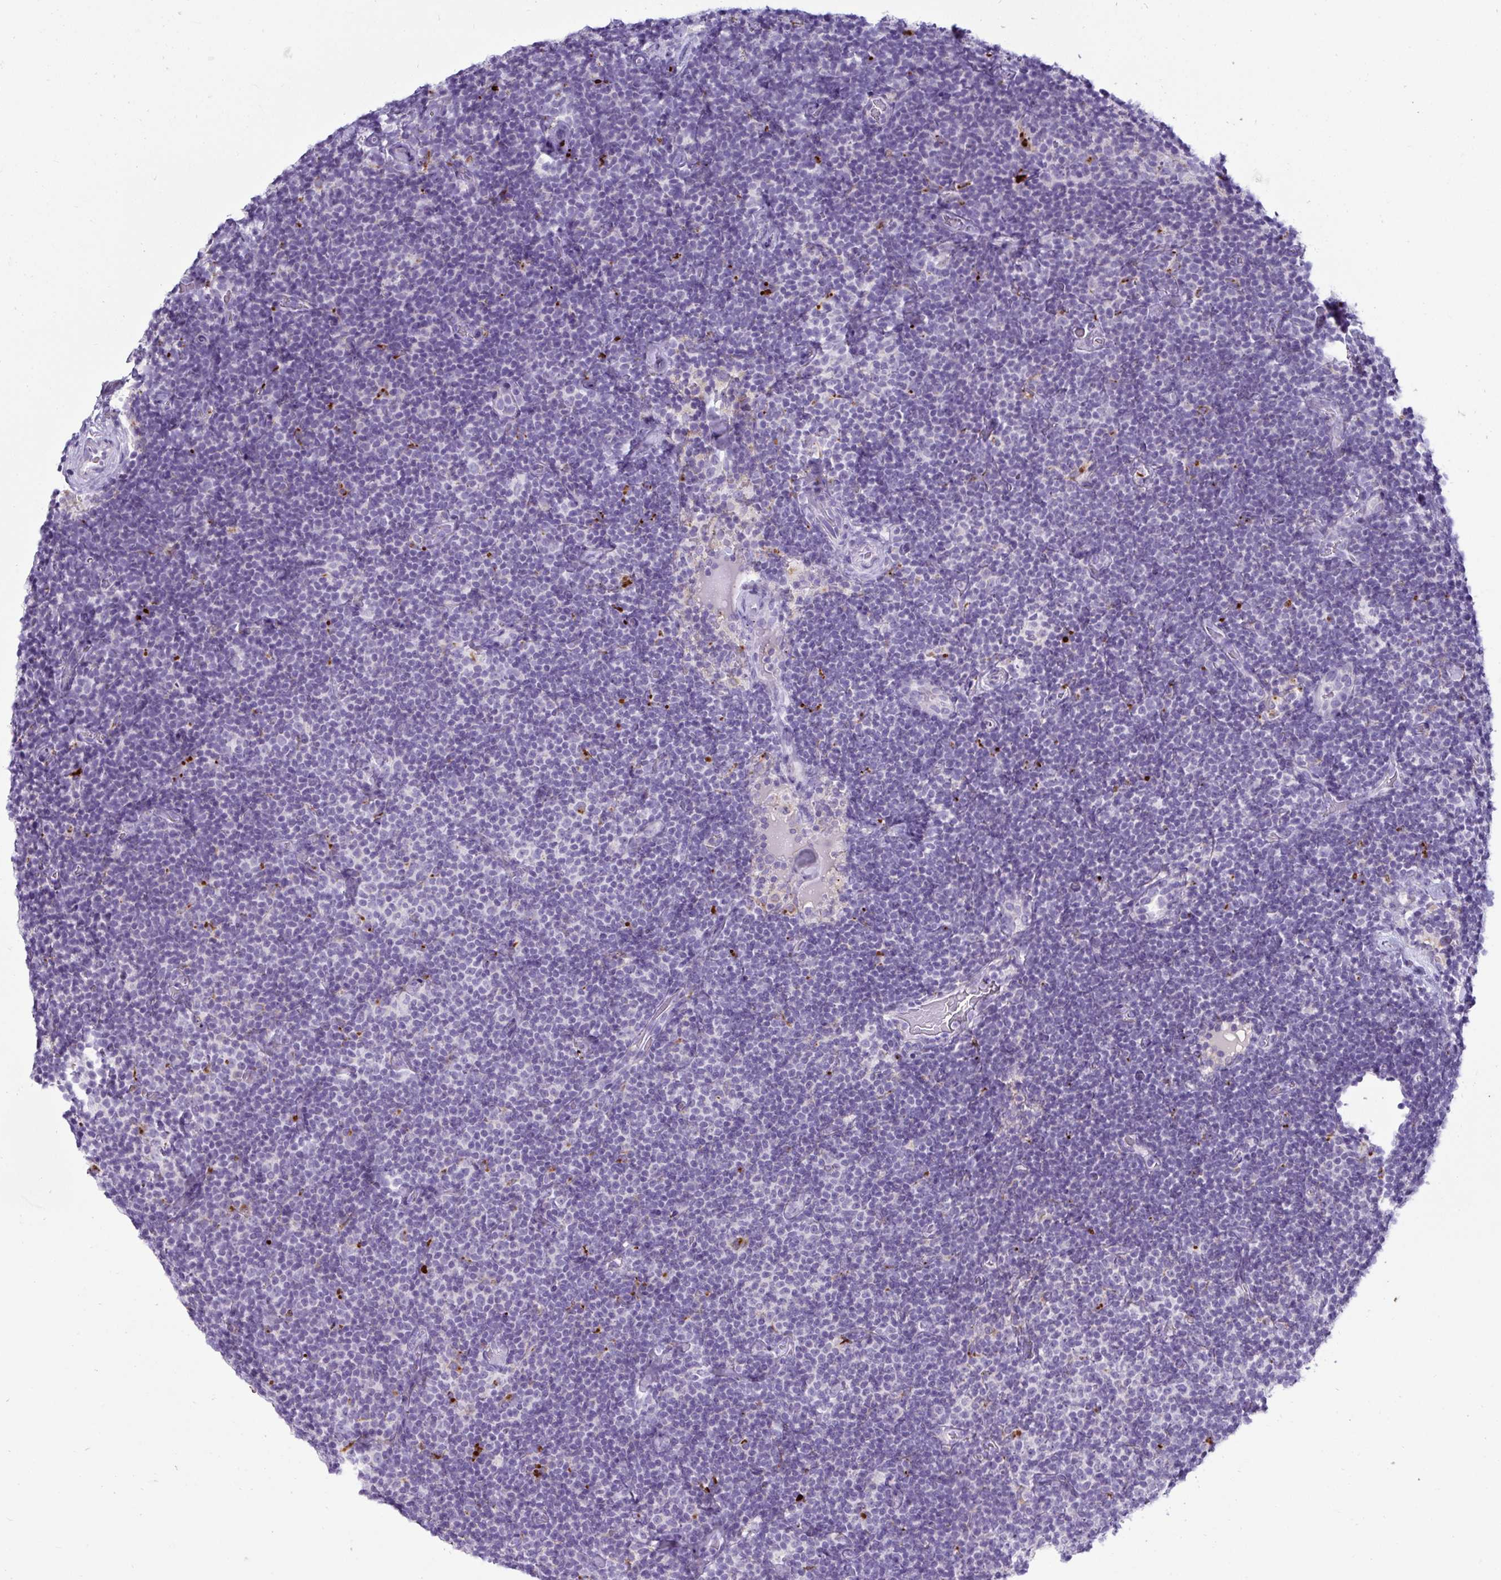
{"staining": {"intensity": "negative", "quantity": "none", "location": "none"}, "tissue": "lymphoma", "cell_type": "Tumor cells", "image_type": "cancer", "snomed": [{"axis": "morphology", "description": "Malignant lymphoma, non-Hodgkin's type, Low grade"}, {"axis": "topography", "description": "Lymph node"}], "caption": "Protein analysis of malignant lymphoma, non-Hodgkin's type (low-grade) exhibits no significant expression in tumor cells.", "gene": "CTSZ", "patient": {"sex": "male", "age": 81}}